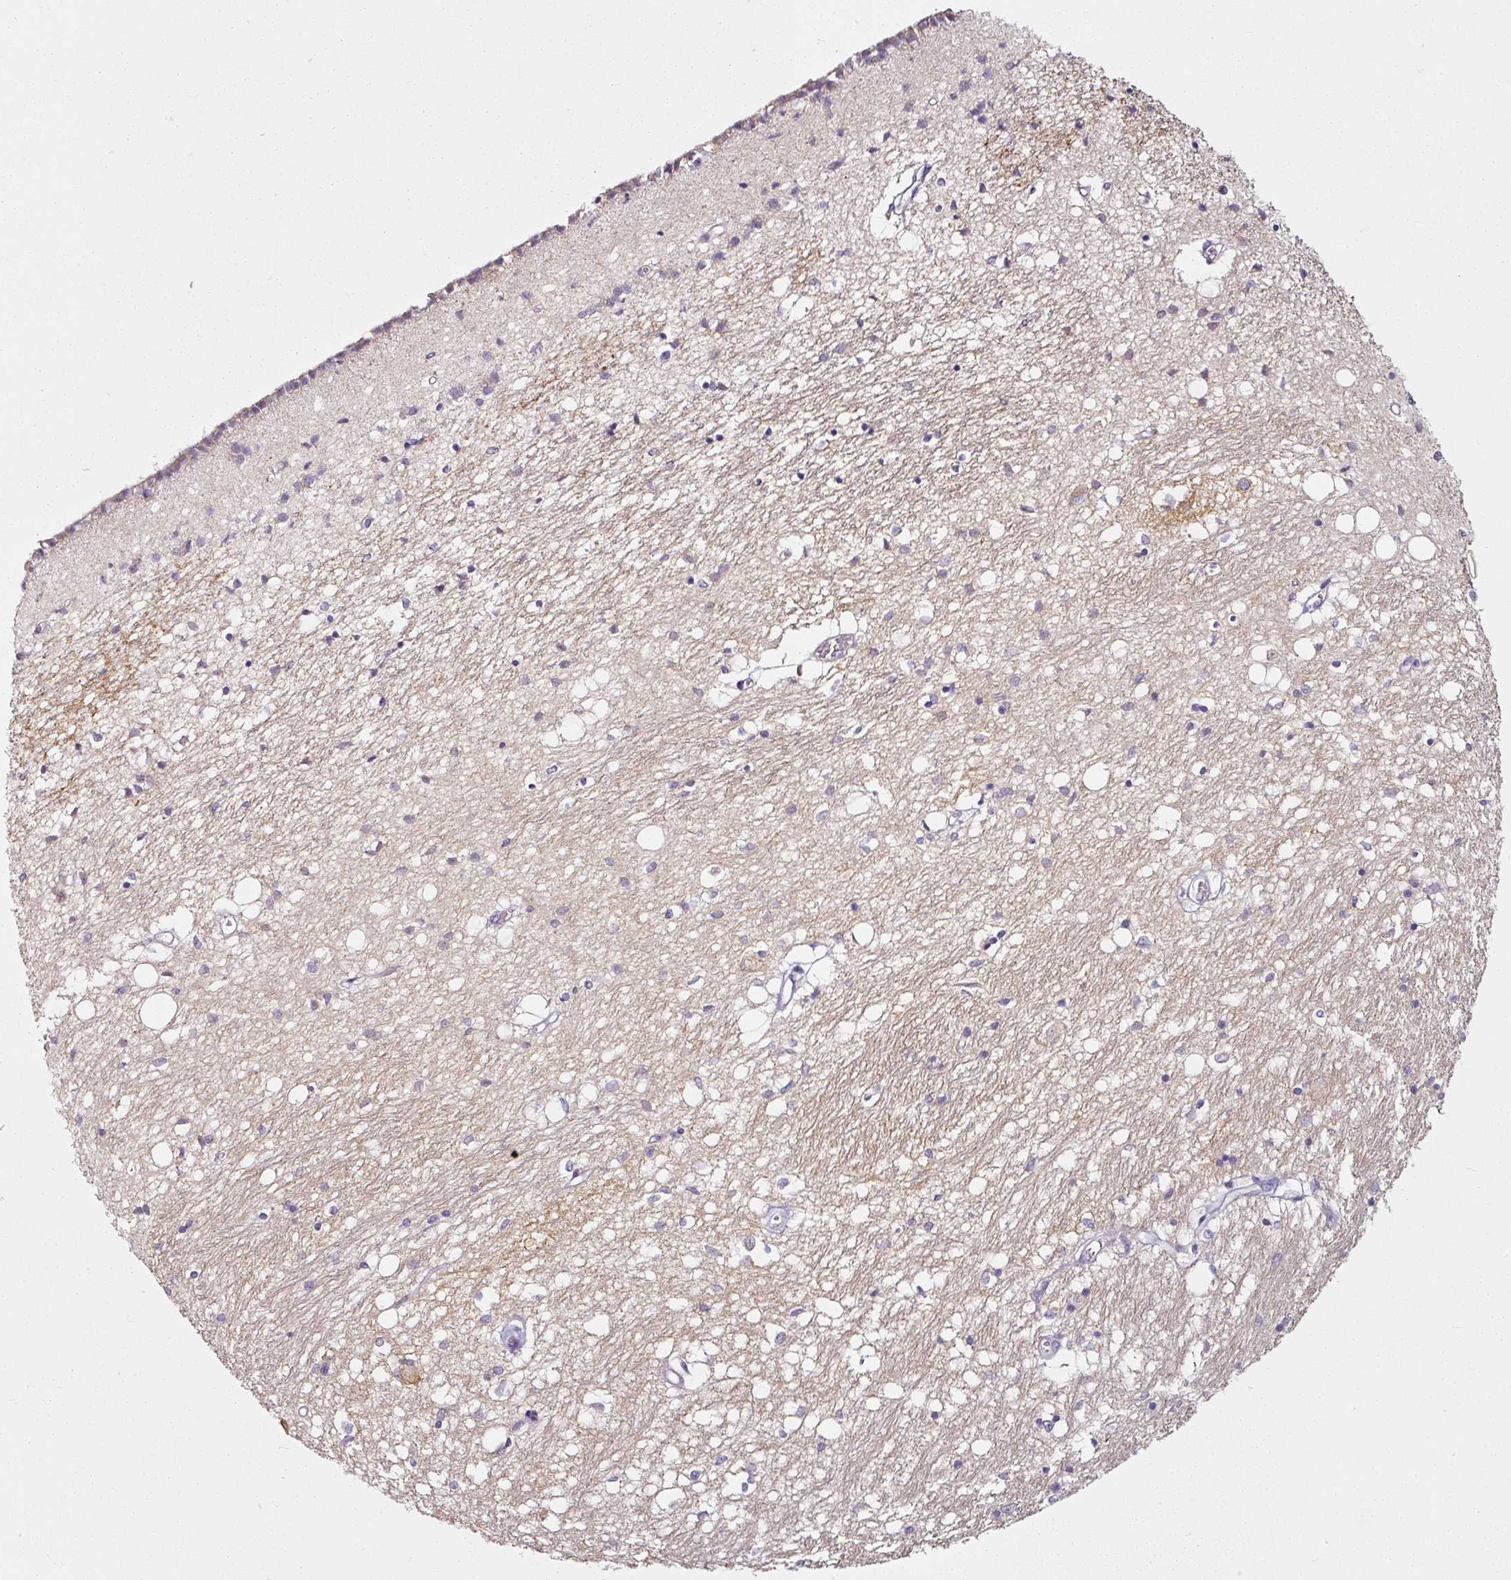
{"staining": {"intensity": "negative", "quantity": "none", "location": "none"}, "tissue": "caudate", "cell_type": "Glial cells", "image_type": "normal", "snomed": [{"axis": "morphology", "description": "Normal tissue, NOS"}, {"axis": "topography", "description": "Lateral ventricle wall"}], "caption": "Immunohistochemistry micrograph of normal human caudate stained for a protein (brown), which shows no positivity in glial cells. The staining was performed using DAB to visualize the protein expression in brown, while the nuclei were stained in blue with hematoxylin (Magnification: 20x).", "gene": "CAP2", "patient": {"sex": "male", "age": 70}}